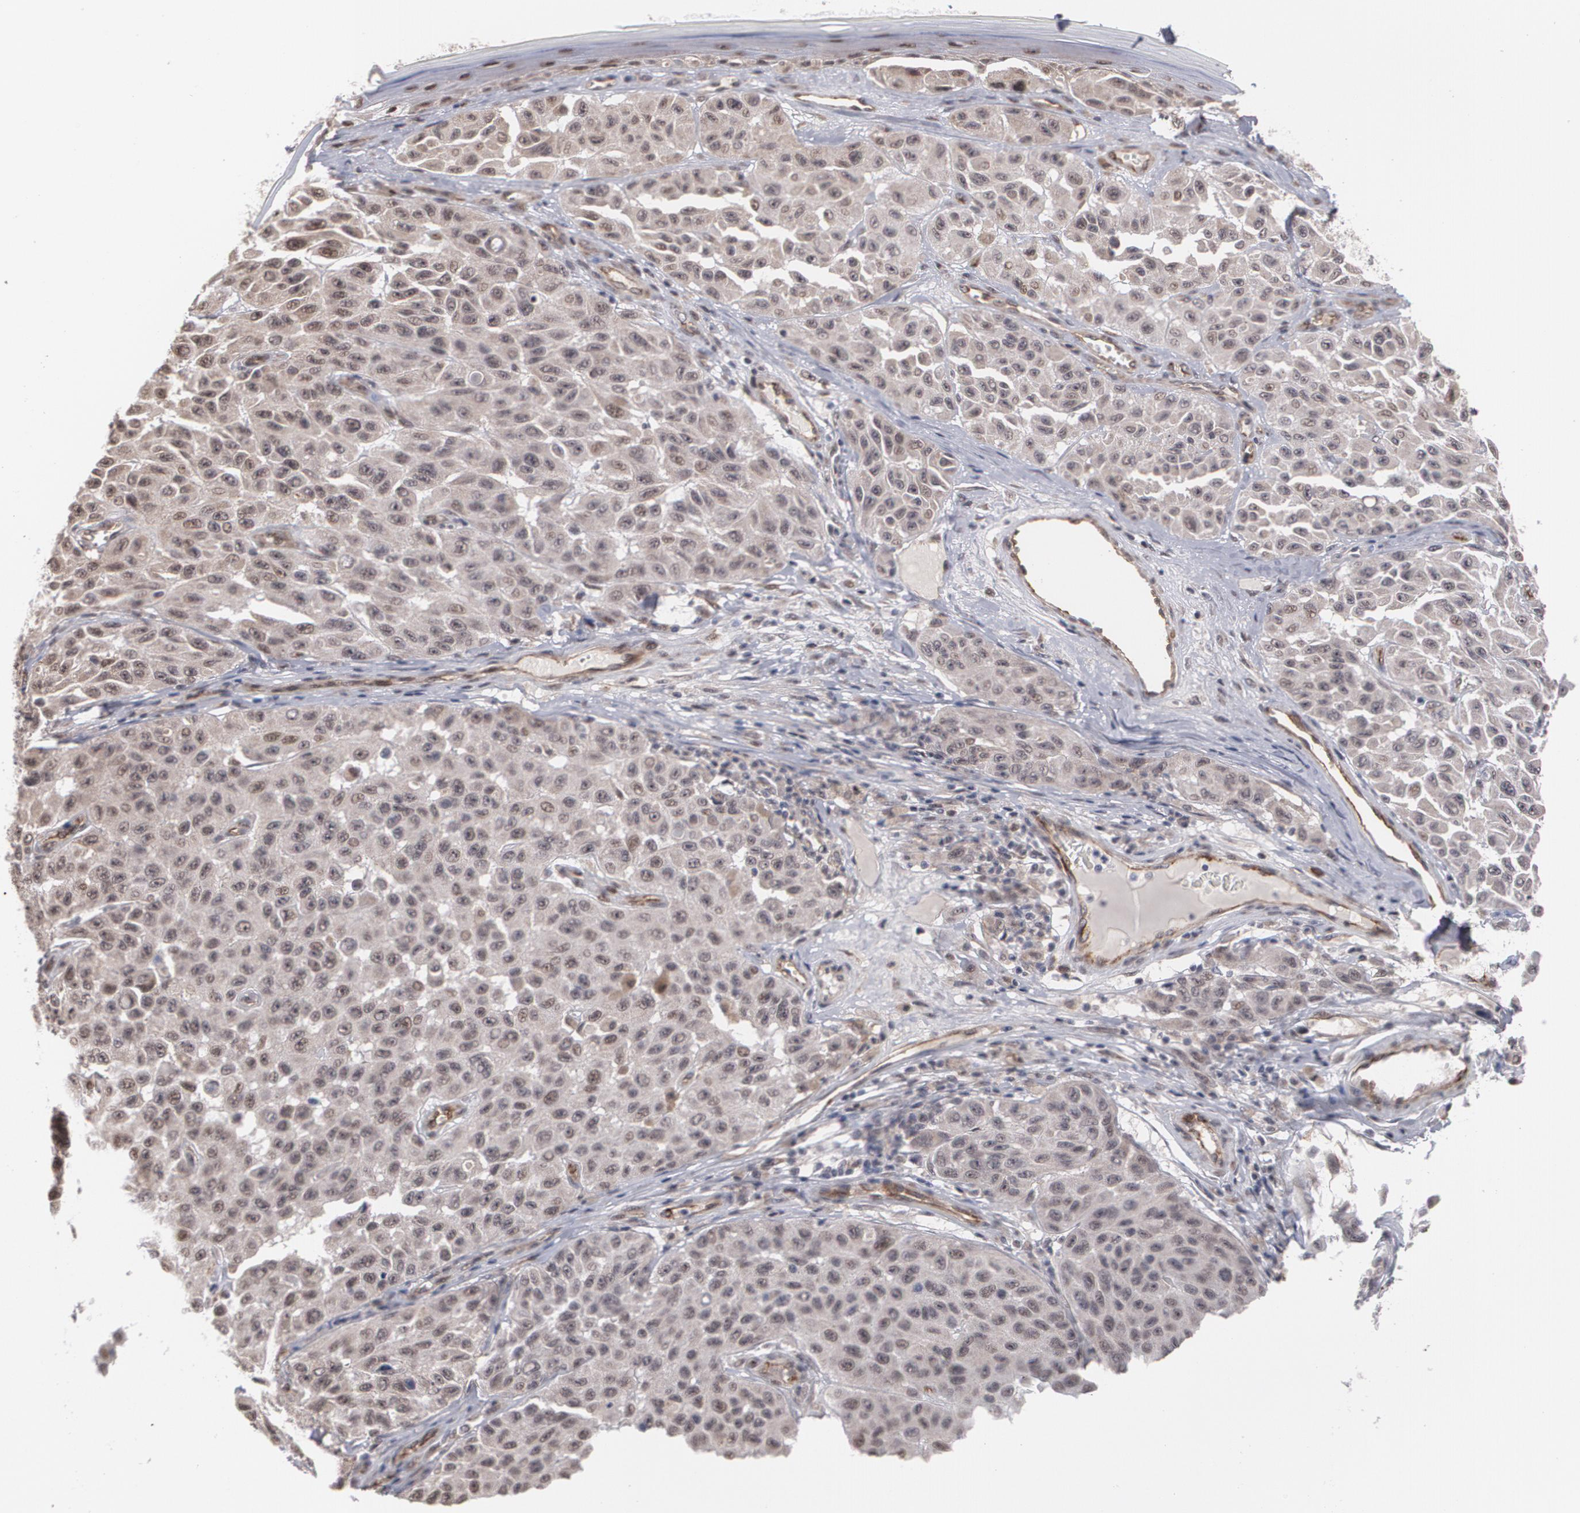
{"staining": {"intensity": "weak", "quantity": ">75%", "location": "cytoplasmic/membranous,nuclear"}, "tissue": "melanoma", "cell_type": "Tumor cells", "image_type": "cancer", "snomed": [{"axis": "morphology", "description": "Malignant melanoma, NOS"}, {"axis": "topography", "description": "Skin"}], "caption": "Immunohistochemical staining of melanoma reveals weak cytoplasmic/membranous and nuclear protein positivity in approximately >75% of tumor cells.", "gene": "ZNF75A", "patient": {"sex": "male", "age": 30}}